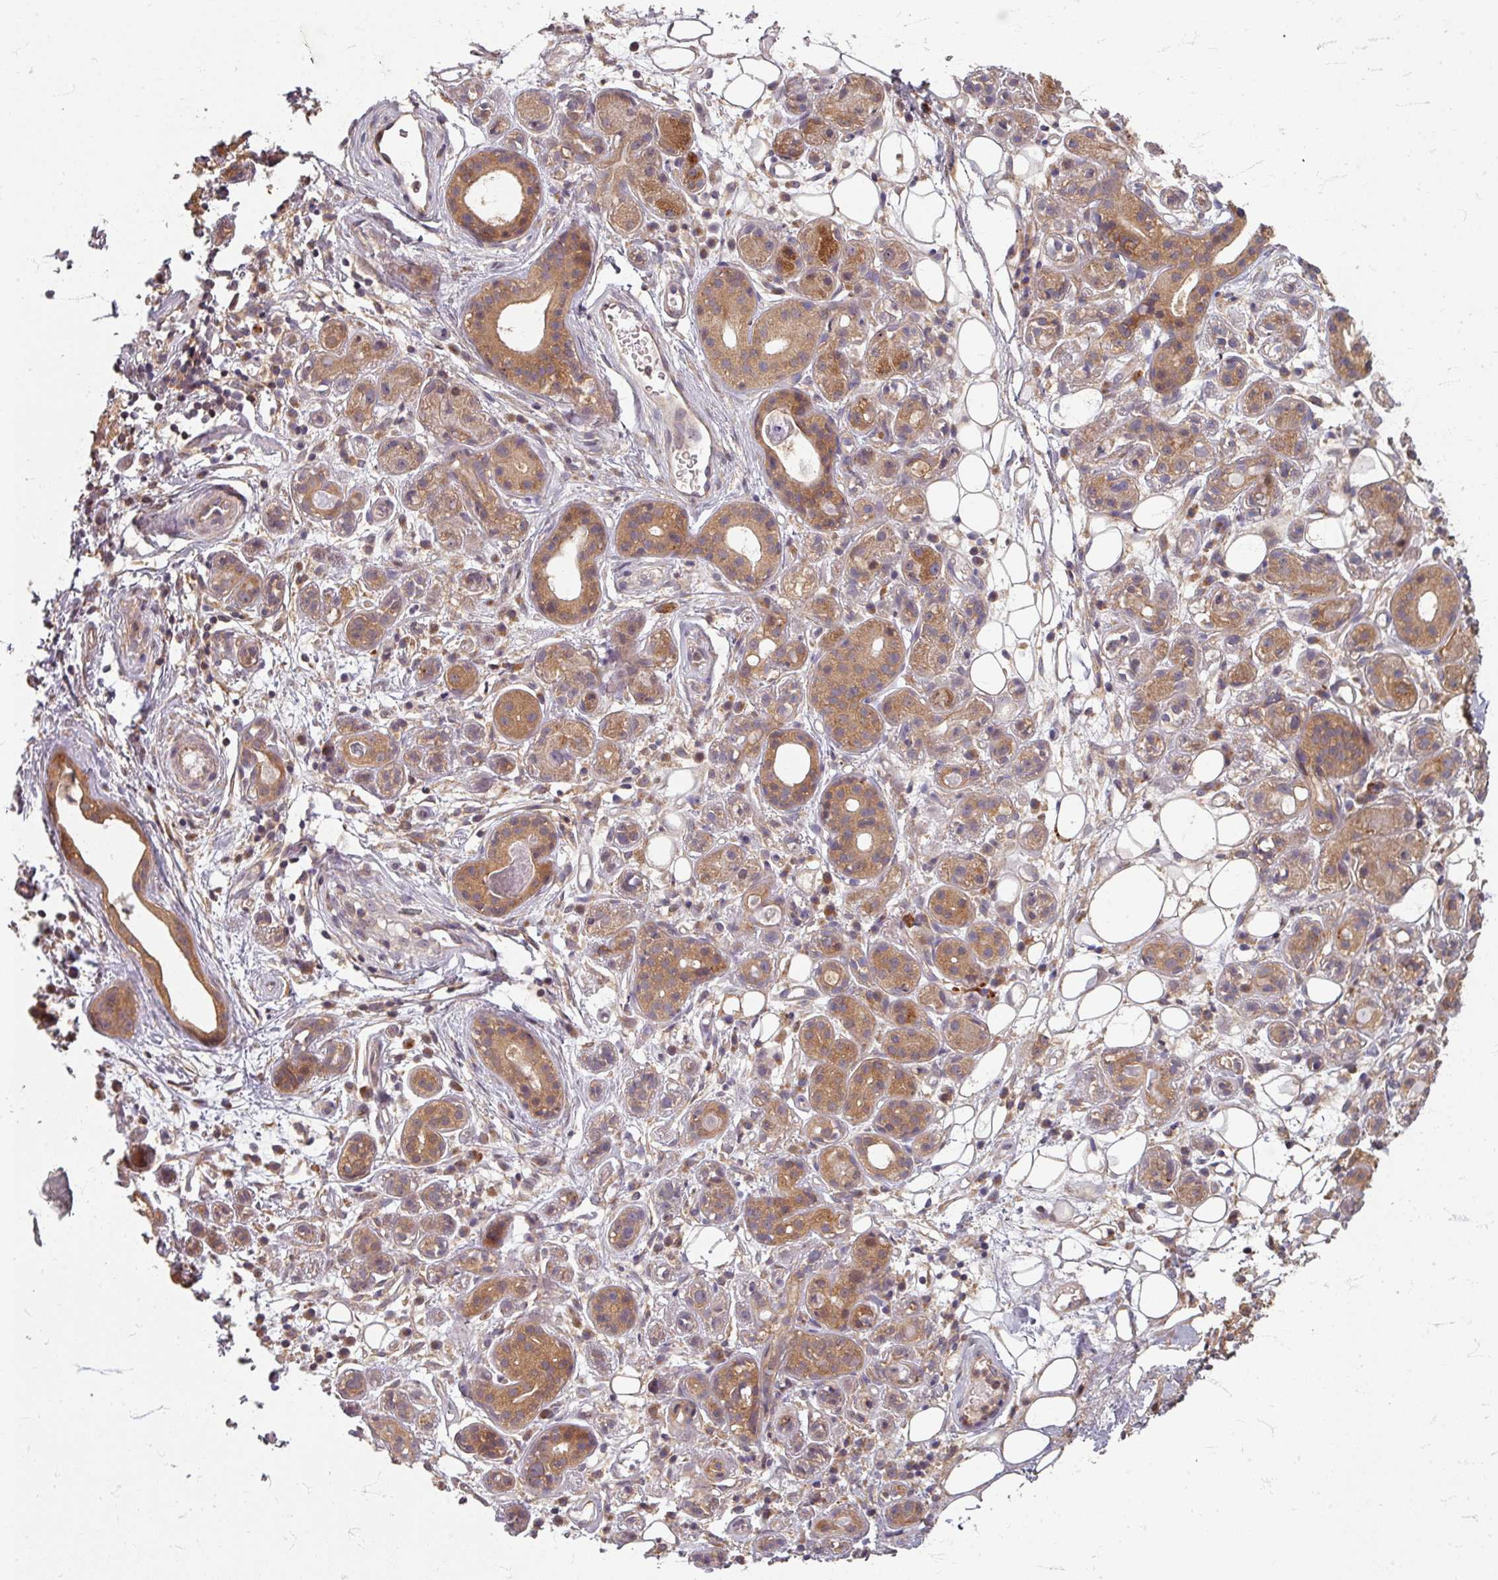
{"staining": {"intensity": "moderate", "quantity": ">75%", "location": "cytoplasmic/membranous"}, "tissue": "salivary gland", "cell_type": "Glandular cells", "image_type": "normal", "snomed": [{"axis": "morphology", "description": "Normal tissue, NOS"}, {"axis": "topography", "description": "Salivary gland"}], "caption": "About >75% of glandular cells in normal salivary gland reveal moderate cytoplasmic/membranous protein expression as visualized by brown immunohistochemical staining.", "gene": "STAM", "patient": {"sex": "male", "age": 54}}